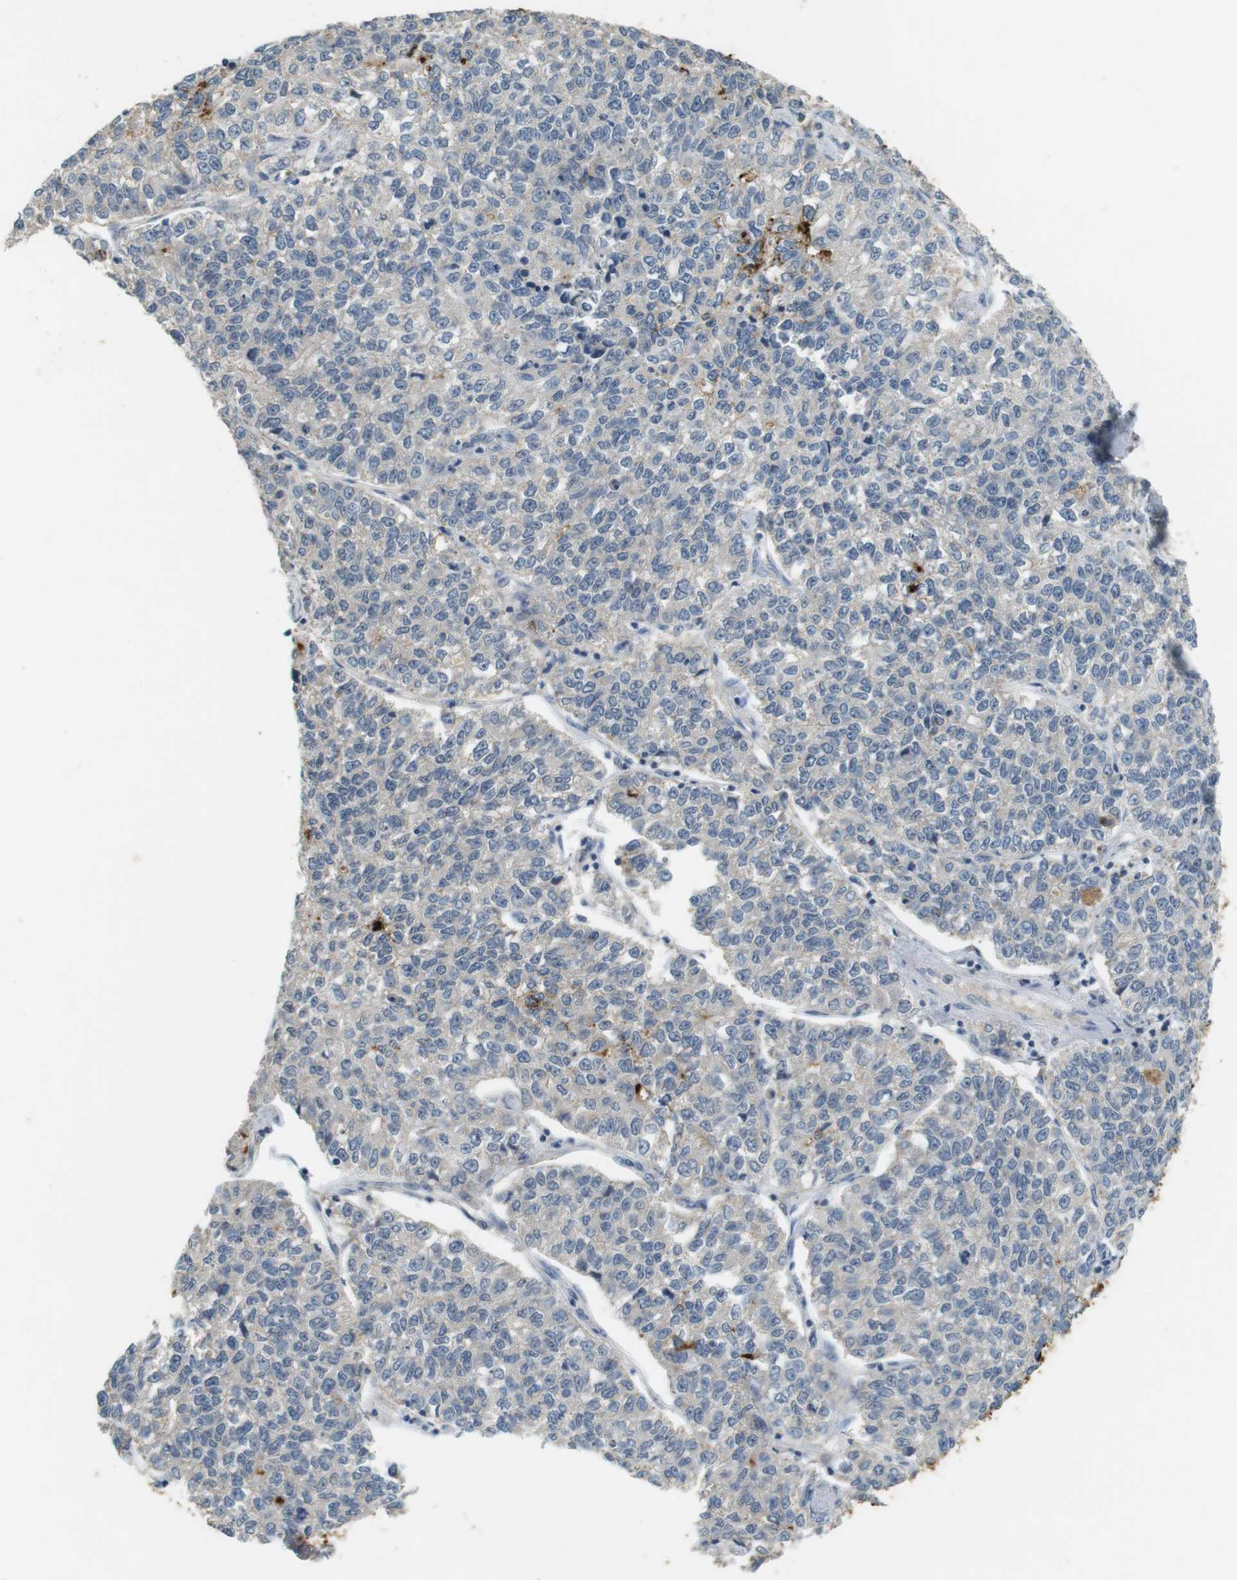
{"staining": {"intensity": "weak", "quantity": ">75%", "location": "cytoplasmic/membranous"}, "tissue": "lung cancer", "cell_type": "Tumor cells", "image_type": "cancer", "snomed": [{"axis": "morphology", "description": "Adenocarcinoma, NOS"}, {"axis": "topography", "description": "Lung"}], "caption": "Protein staining by immunohistochemistry (IHC) exhibits weak cytoplasmic/membranous staining in about >75% of tumor cells in adenocarcinoma (lung).", "gene": "MUC5B", "patient": {"sex": "male", "age": 49}}